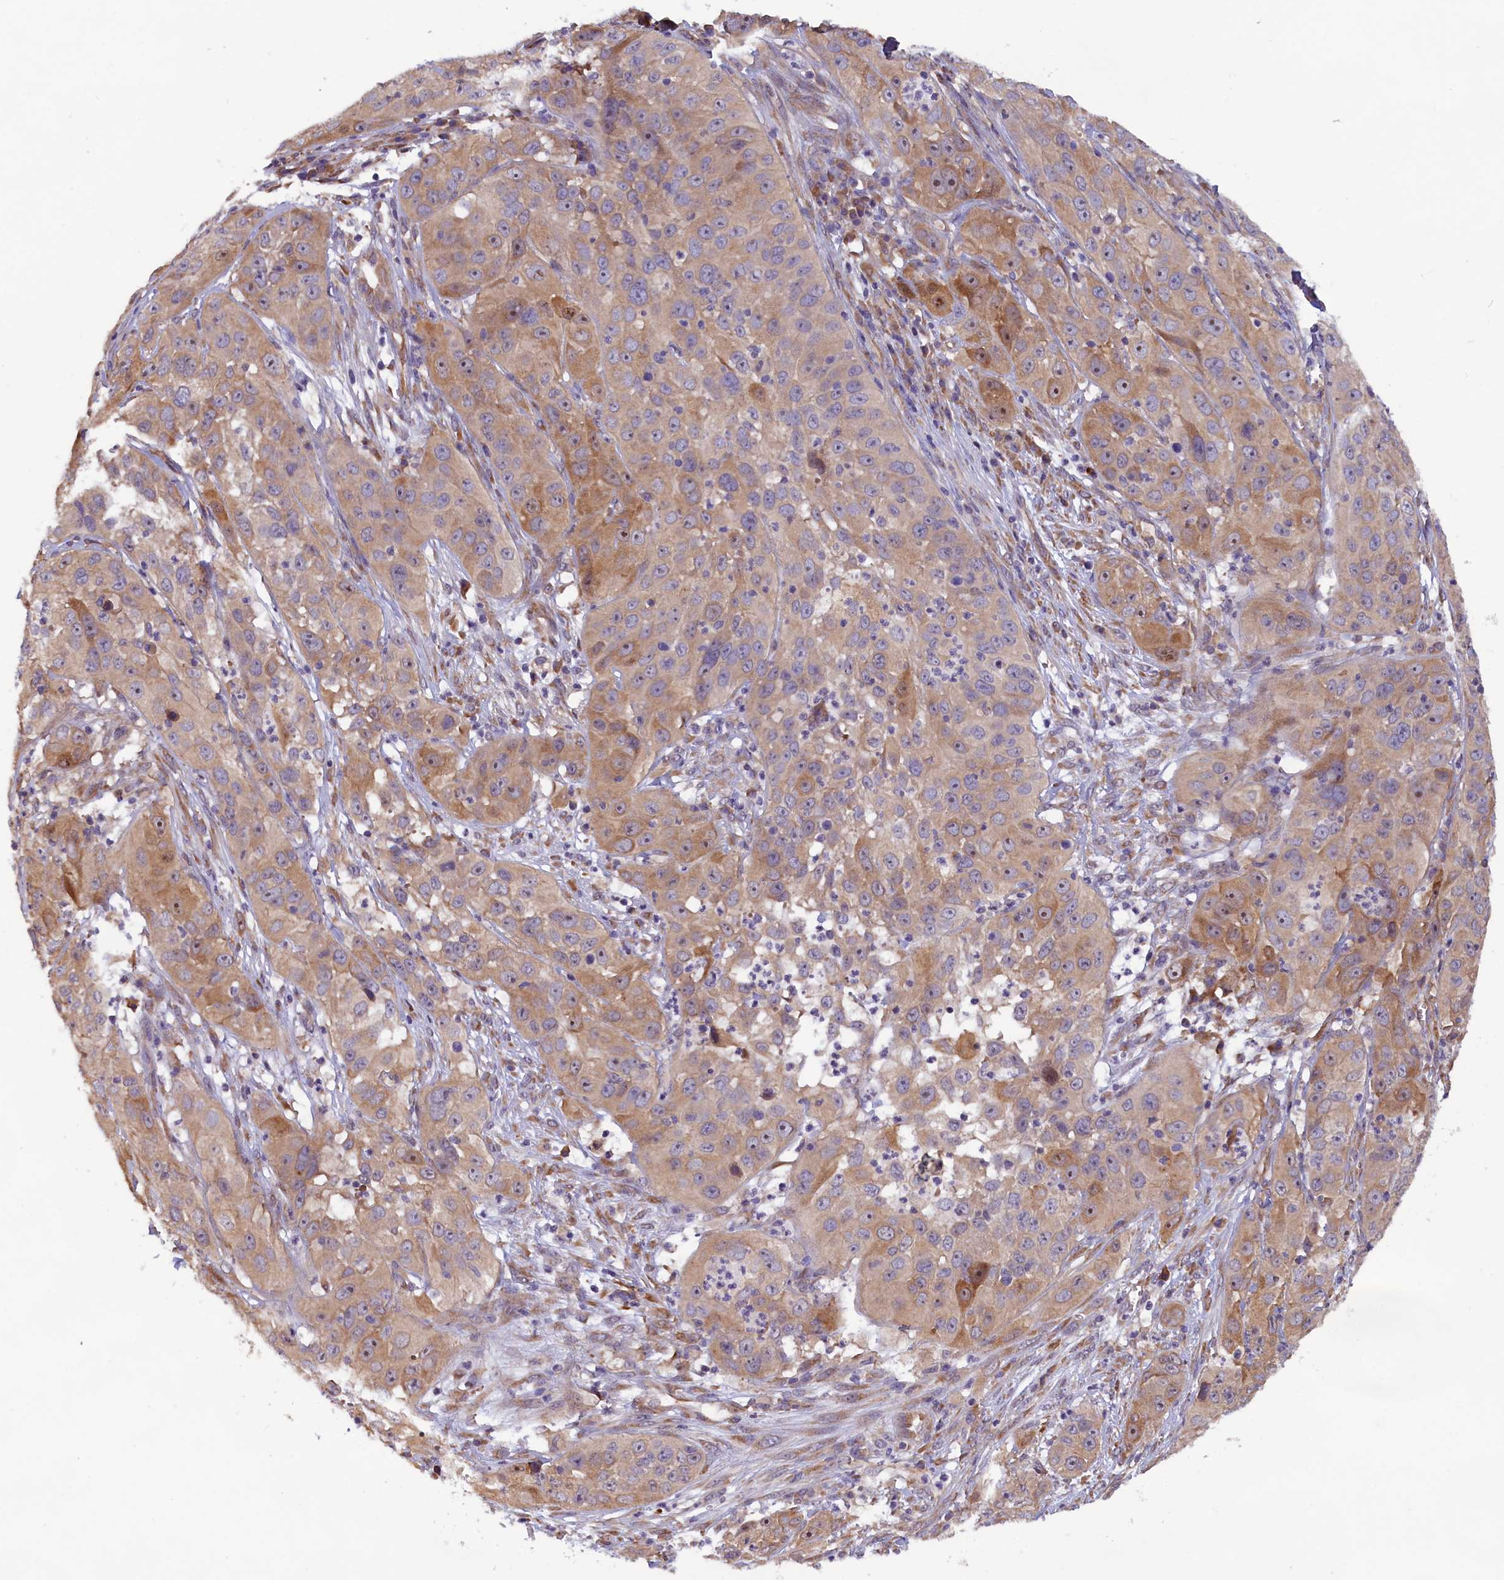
{"staining": {"intensity": "moderate", "quantity": "25%-75%", "location": "cytoplasmic/membranous"}, "tissue": "cervical cancer", "cell_type": "Tumor cells", "image_type": "cancer", "snomed": [{"axis": "morphology", "description": "Squamous cell carcinoma, NOS"}, {"axis": "topography", "description": "Cervix"}], "caption": "High-magnification brightfield microscopy of cervical cancer stained with DAB (brown) and counterstained with hematoxylin (blue). tumor cells exhibit moderate cytoplasmic/membranous positivity is appreciated in approximately25%-75% of cells.", "gene": "CCDC9B", "patient": {"sex": "female", "age": 32}}